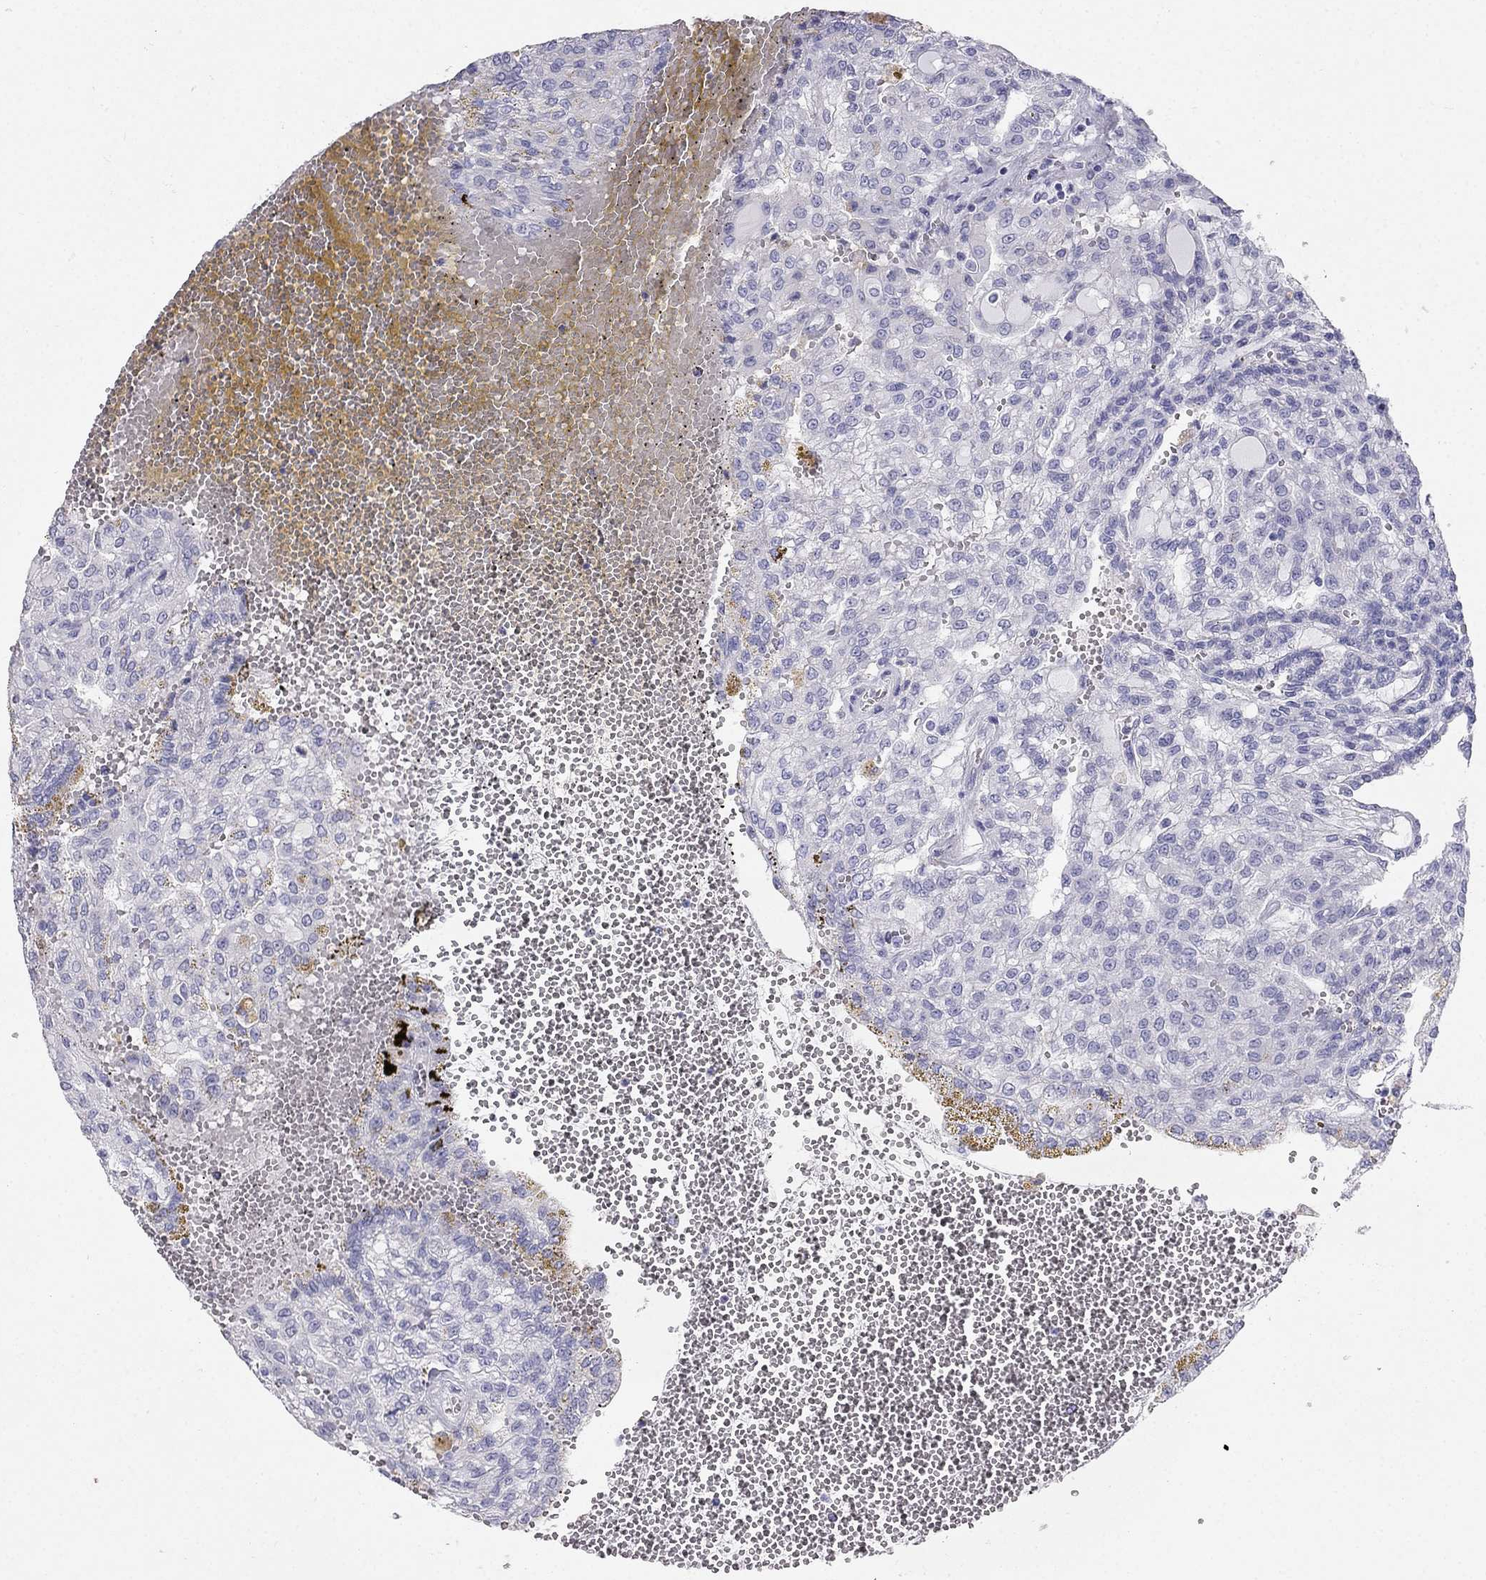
{"staining": {"intensity": "negative", "quantity": "none", "location": "none"}, "tissue": "renal cancer", "cell_type": "Tumor cells", "image_type": "cancer", "snomed": [{"axis": "morphology", "description": "Adenocarcinoma, NOS"}, {"axis": "topography", "description": "Kidney"}], "caption": "Tumor cells show no significant positivity in renal cancer (adenocarcinoma).", "gene": "RFLNA", "patient": {"sex": "male", "age": 63}}